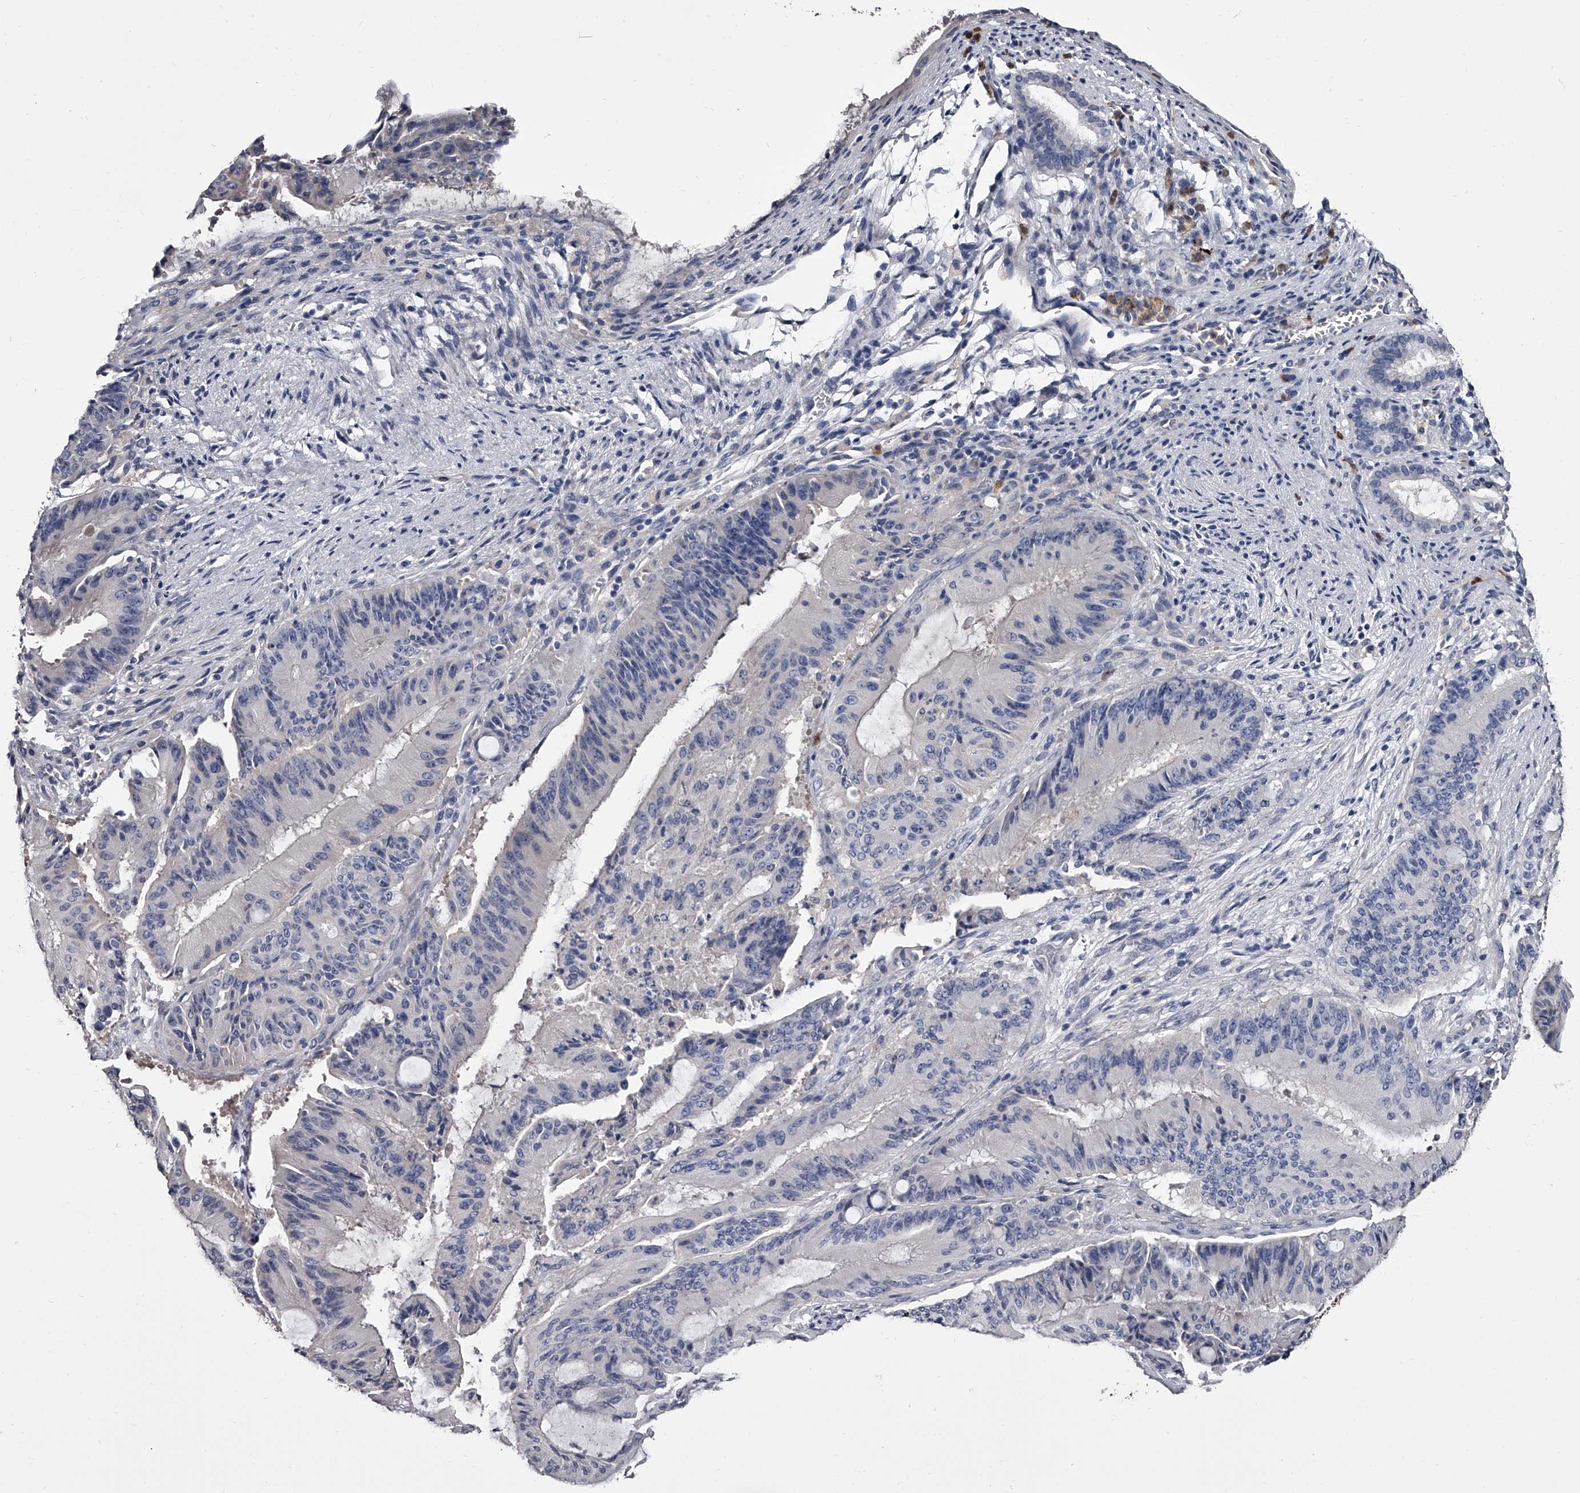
{"staining": {"intensity": "negative", "quantity": "none", "location": "none"}, "tissue": "liver cancer", "cell_type": "Tumor cells", "image_type": "cancer", "snomed": [{"axis": "morphology", "description": "Normal tissue, NOS"}, {"axis": "morphology", "description": "Cholangiocarcinoma"}, {"axis": "topography", "description": "Liver"}, {"axis": "topography", "description": "Peripheral nerve tissue"}], "caption": "This is an immunohistochemistry micrograph of human cholangiocarcinoma (liver). There is no staining in tumor cells.", "gene": "GAPVD1", "patient": {"sex": "female", "age": 73}}